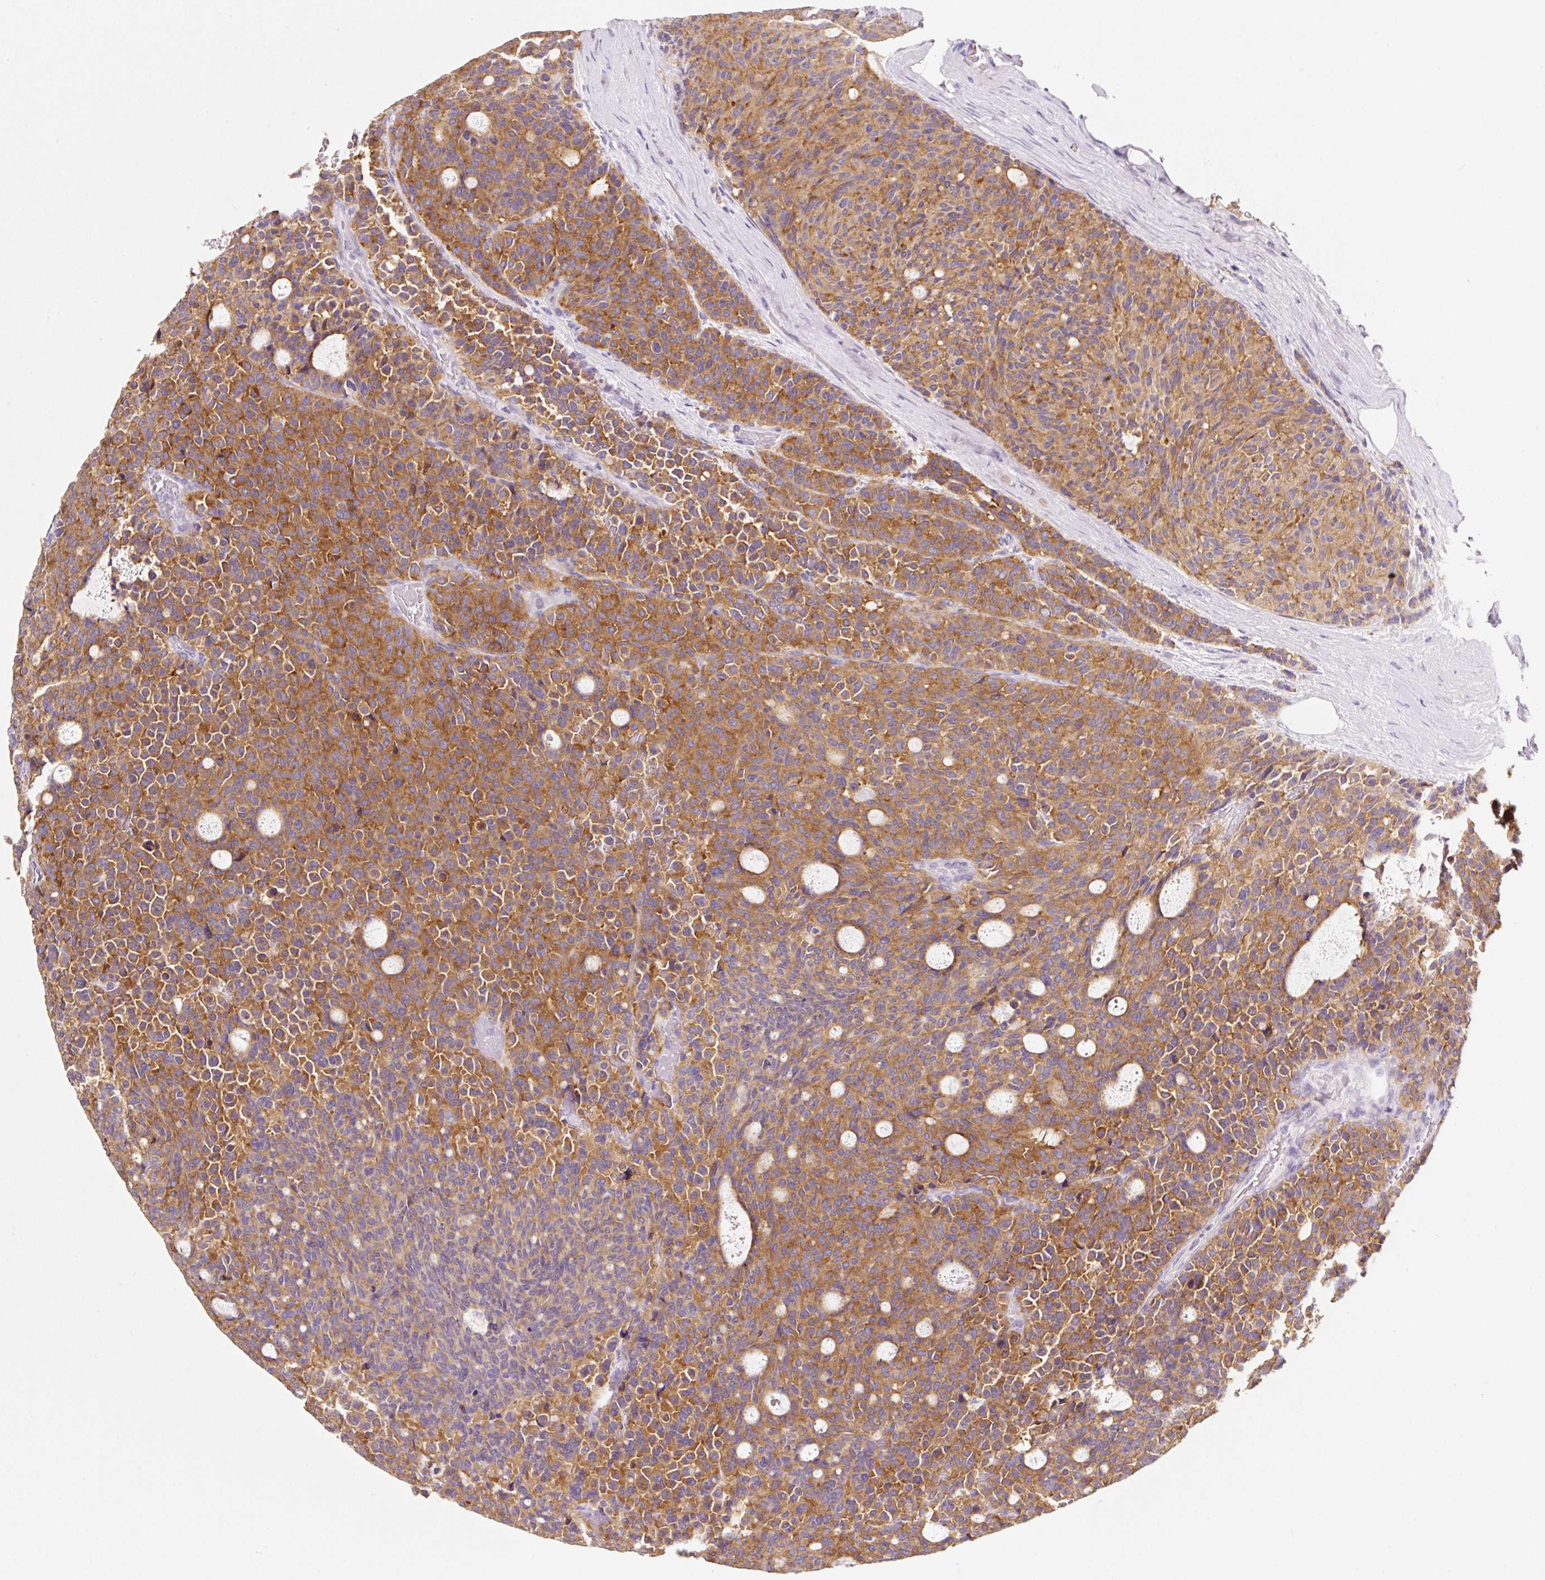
{"staining": {"intensity": "moderate", "quantity": ">75%", "location": "cytoplasmic/membranous"}, "tissue": "carcinoid", "cell_type": "Tumor cells", "image_type": "cancer", "snomed": [{"axis": "morphology", "description": "Carcinoid, malignant, NOS"}, {"axis": "topography", "description": "Pancreas"}], "caption": "A histopathology image of human malignant carcinoid stained for a protein shows moderate cytoplasmic/membranous brown staining in tumor cells.", "gene": "SYP", "patient": {"sex": "female", "age": 54}}